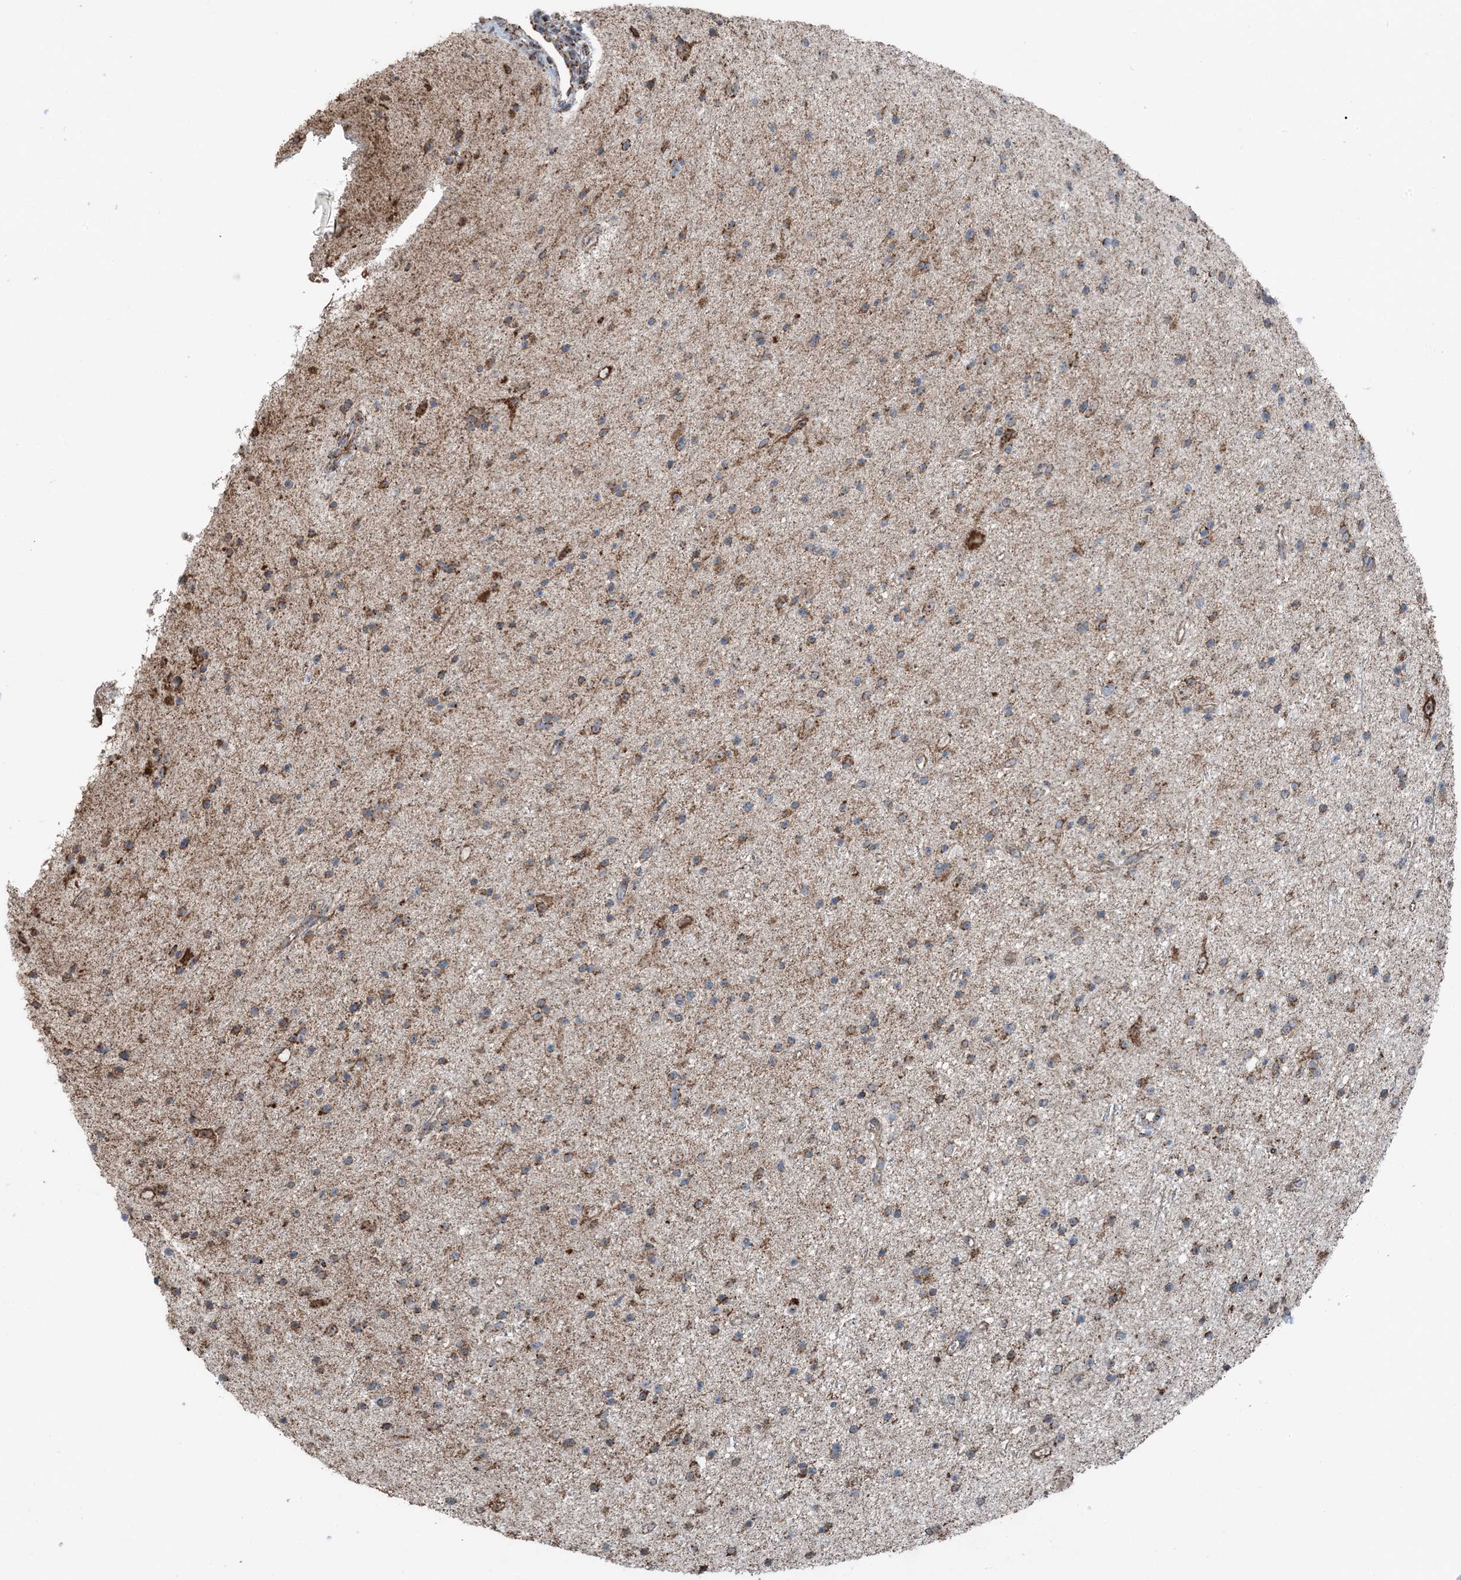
{"staining": {"intensity": "moderate", "quantity": ">75%", "location": "cytoplasmic/membranous"}, "tissue": "glioma", "cell_type": "Tumor cells", "image_type": "cancer", "snomed": [{"axis": "morphology", "description": "Glioma, malignant, Low grade"}, {"axis": "topography", "description": "Cerebral cortex"}], "caption": "Tumor cells exhibit medium levels of moderate cytoplasmic/membranous staining in about >75% of cells in human glioma.", "gene": "PILRB", "patient": {"sex": "female", "age": 39}}